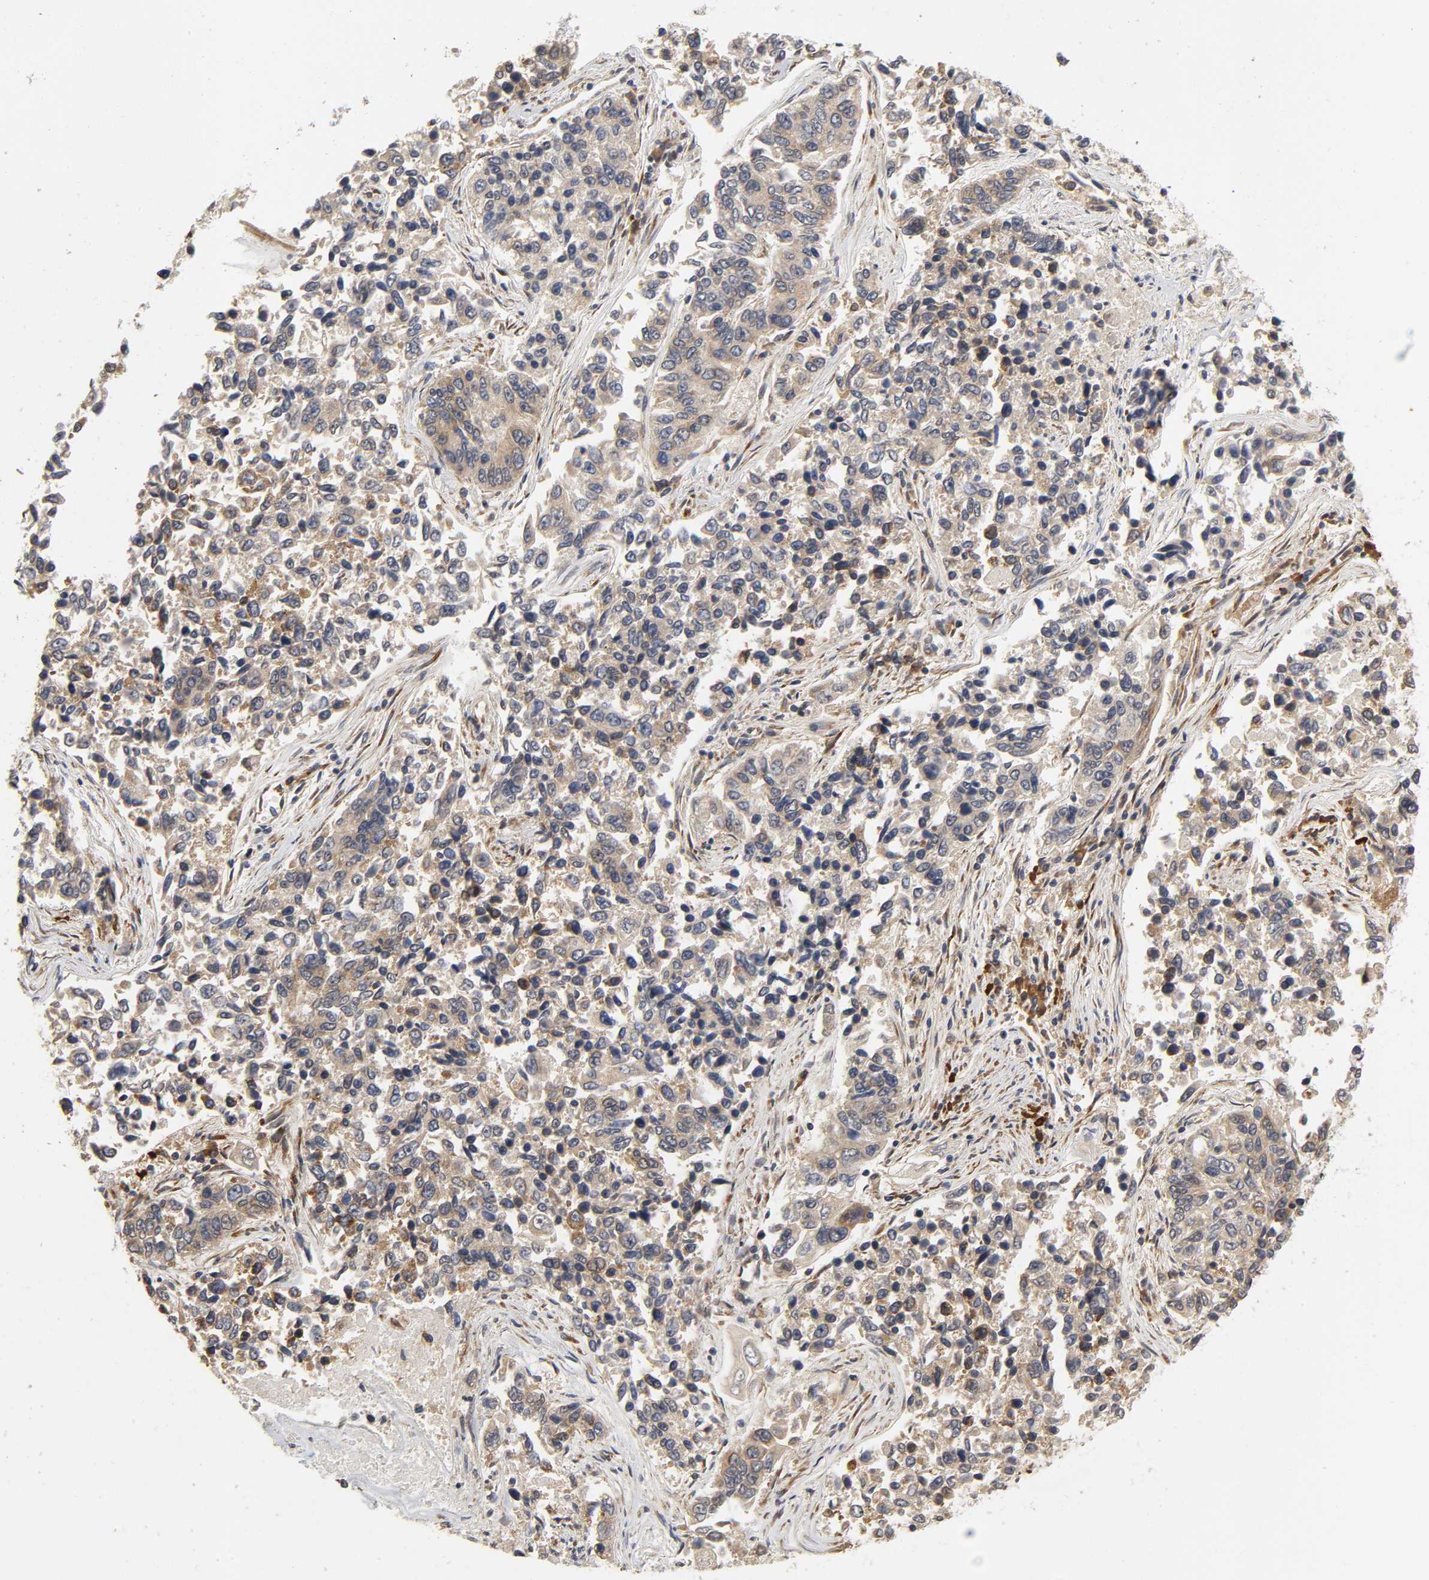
{"staining": {"intensity": "moderate", "quantity": ">75%", "location": "cytoplasmic/membranous"}, "tissue": "lung cancer", "cell_type": "Tumor cells", "image_type": "cancer", "snomed": [{"axis": "morphology", "description": "Adenocarcinoma, NOS"}, {"axis": "topography", "description": "Lung"}], "caption": "A high-resolution micrograph shows immunohistochemistry staining of lung adenocarcinoma, which exhibits moderate cytoplasmic/membranous expression in about >75% of tumor cells.", "gene": "SLC30A9", "patient": {"sex": "male", "age": 84}}